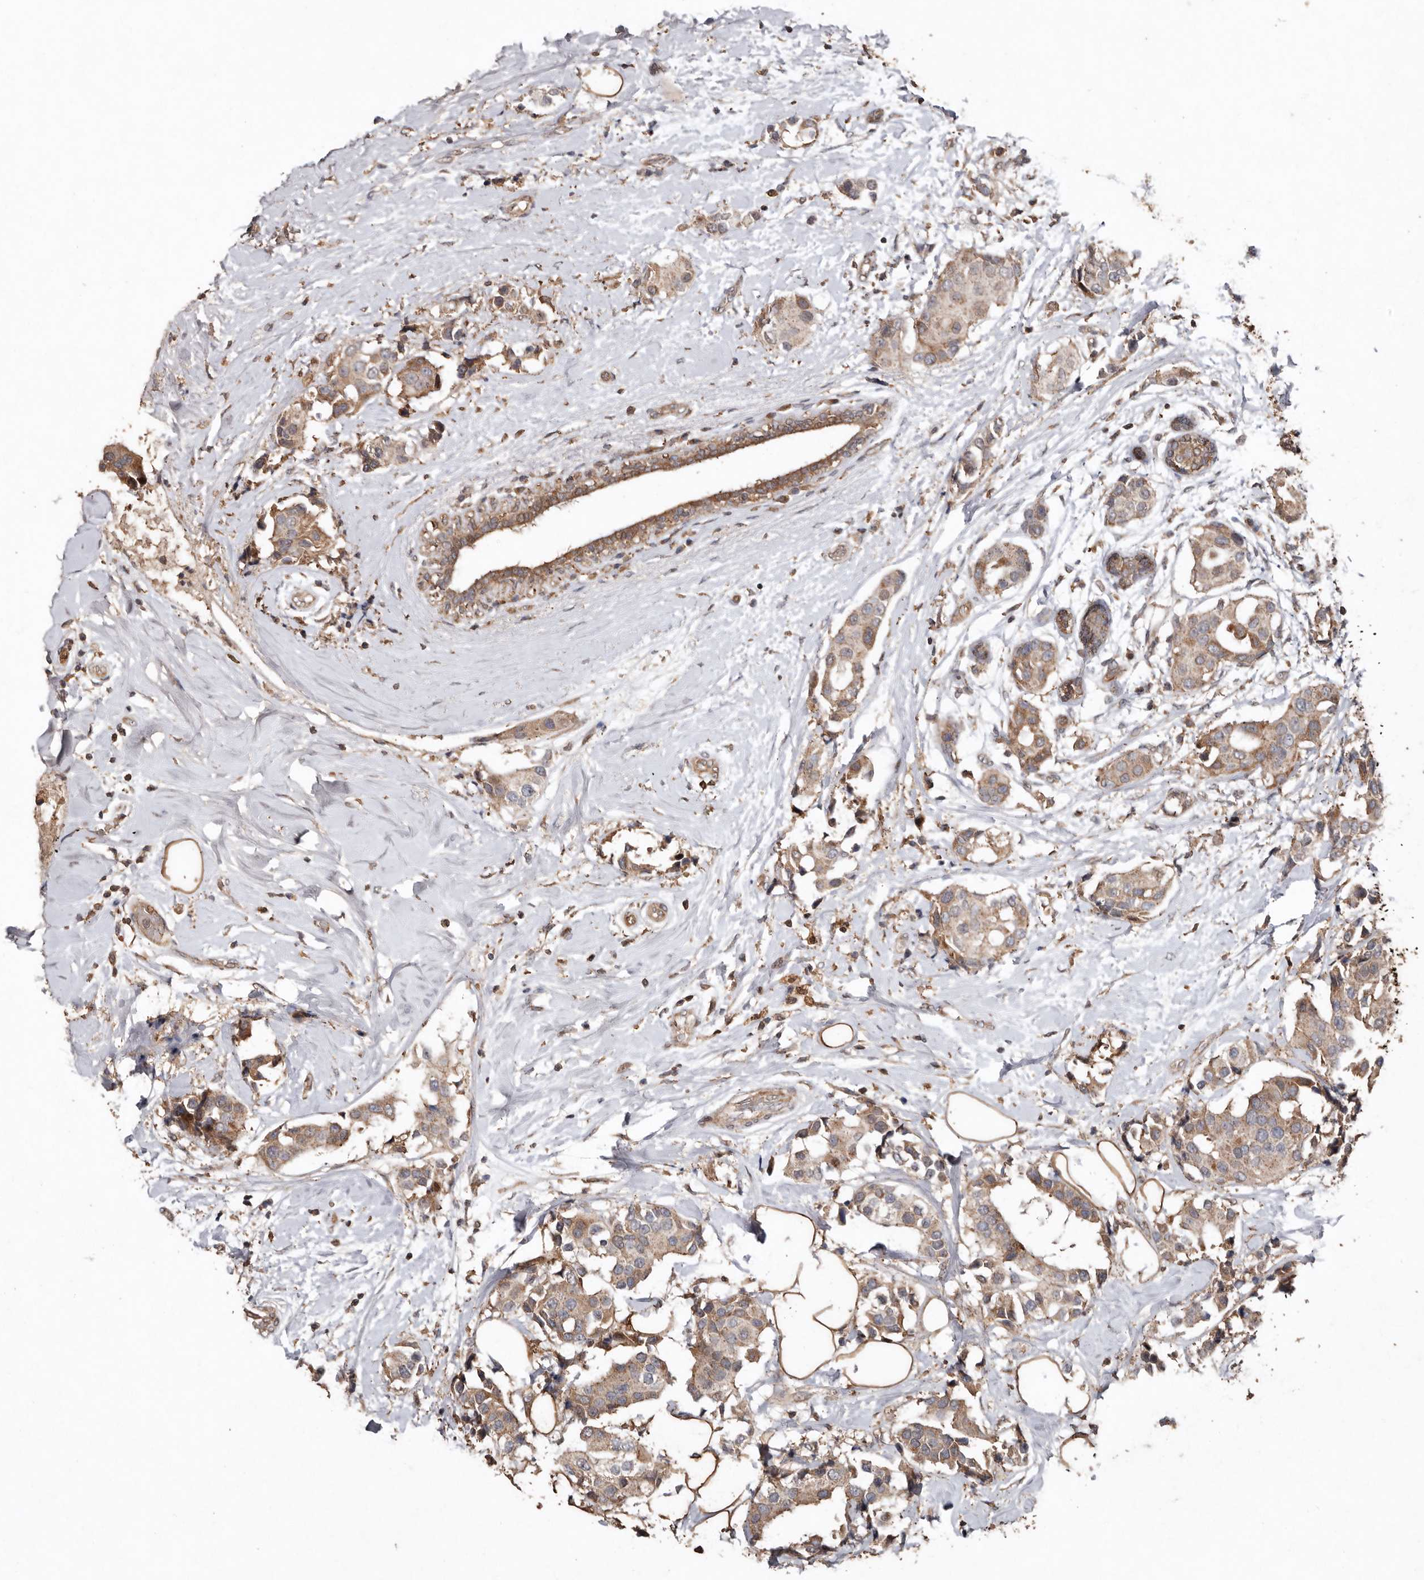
{"staining": {"intensity": "weak", "quantity": ">75%", "location": "cytoplasmic/membranous"}, "tissue": "breast cancer", "cell_type": "Tumor cells", "image_type": "cancer", "snomed": [{"axis": "morphology", "description": "Normal tissue, NOS"}, {"axis": "morphology", "description": "Duct carcinoma"}, {"axis": "topography", "description": "Breast"}], "caption": "Immunohistochemistry (IHC) histopathology image of neoplastic tissue: breast cancer (infiltrating ductal carcinoma) stained using immunohistochemistry (IHC) demonstrates low levels of weak protein expression localized specifically in the cytoplasmic/membranous of tumor cells, appearing as a cytoplasmic/membranous brown color.", "gene": "RANBP17", "patient": {"sex": "female", "age": 39}}